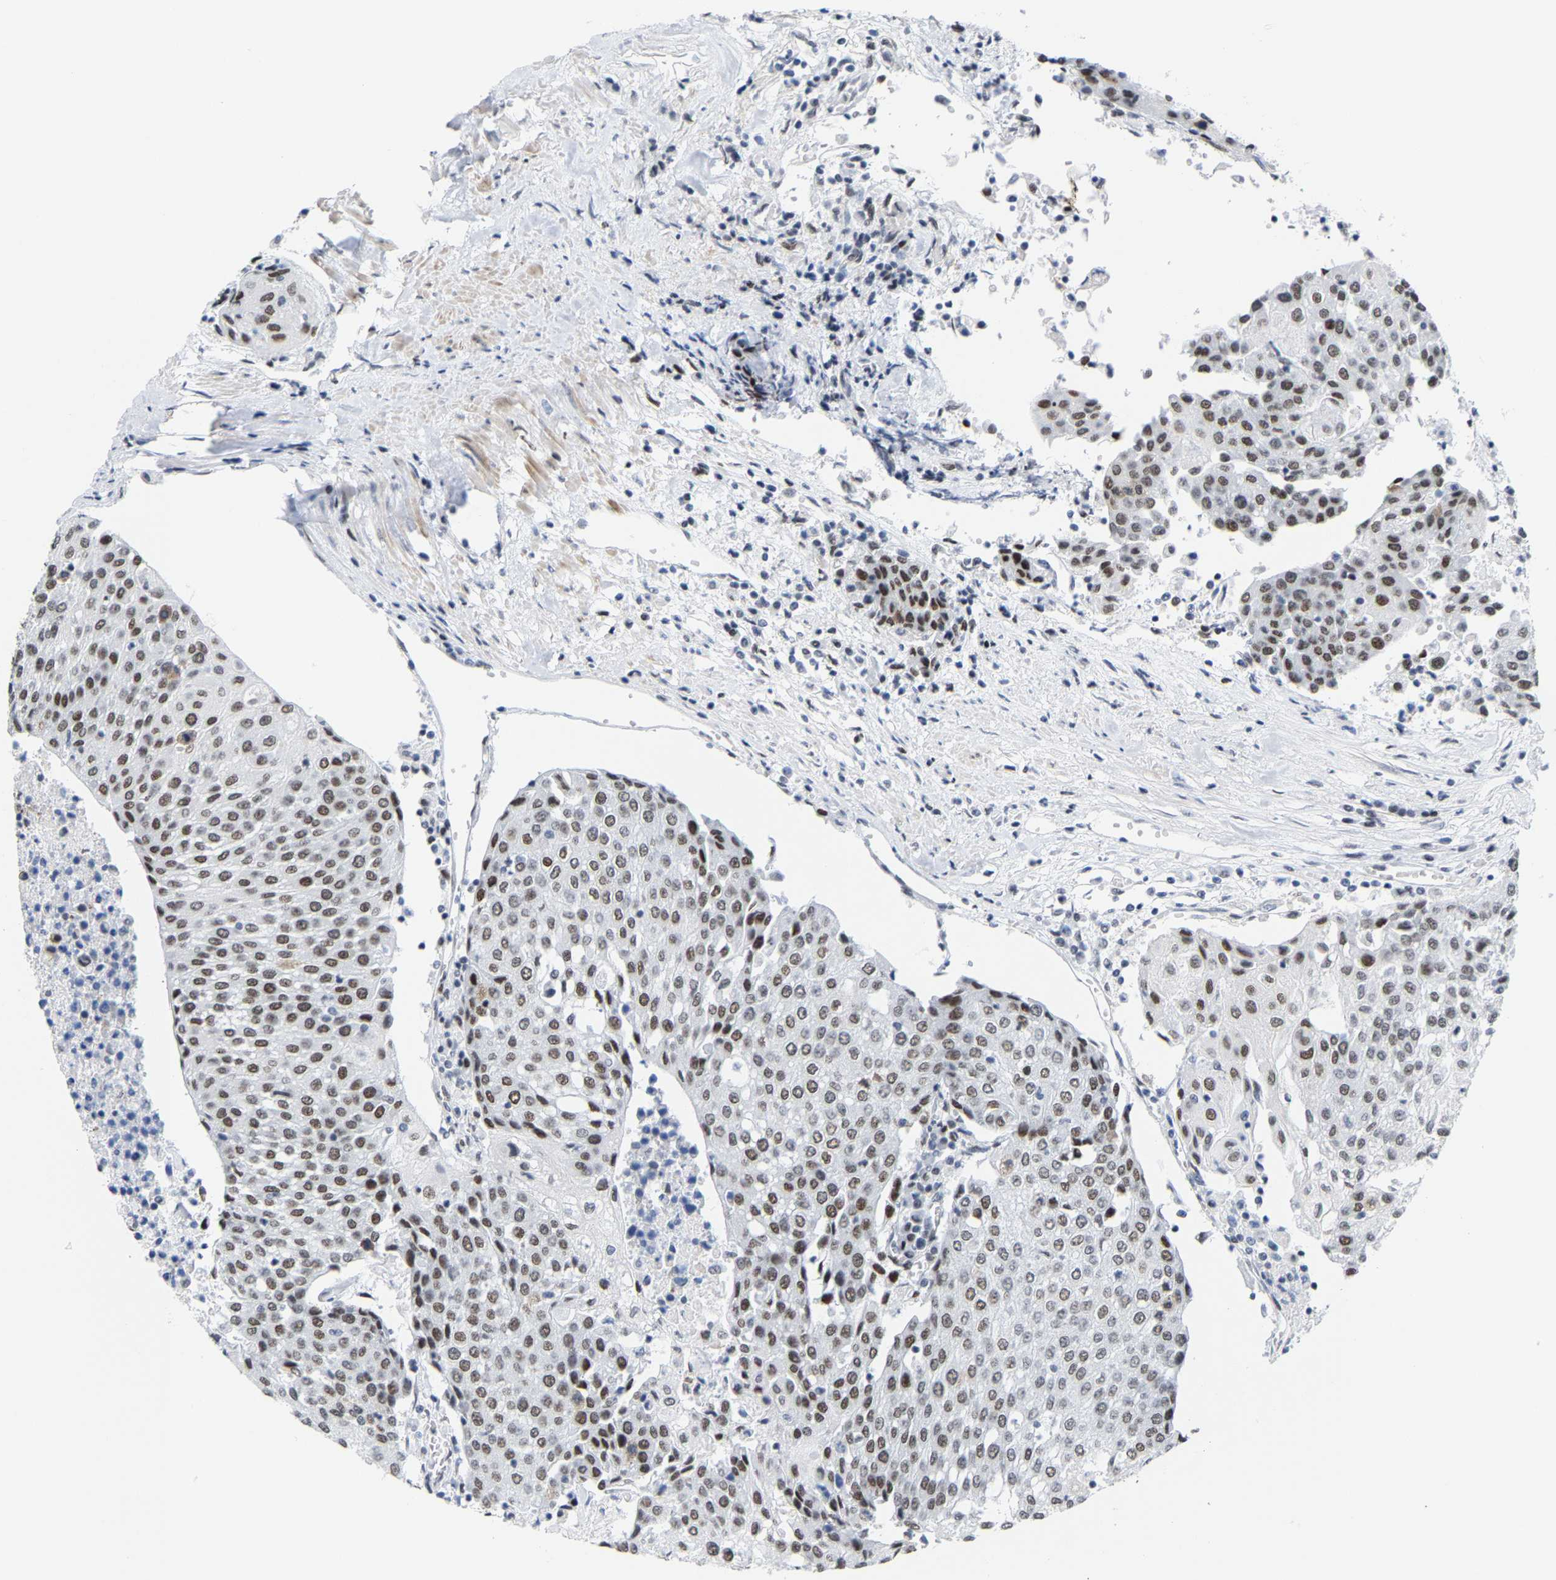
{"staining": {"intensity": "moderate", "quantity": ">75%", "location": "nuclear"}, "tissue": "urothelial cancer", "cell_type": "Tumor cells", "image_type": "cancer", "snomed": [{"axis": "morphology", "description": "Urothelial carcinoma, High grade"}, {"axis": "topography", "description": "Urinary bladder"}], "caption": "Human urothelial cancer stained with a protein marker demonstrates moderate staining in tumor cells.", "gene": "FAM180A", "patient": {"sex": "female", "age": 85}}